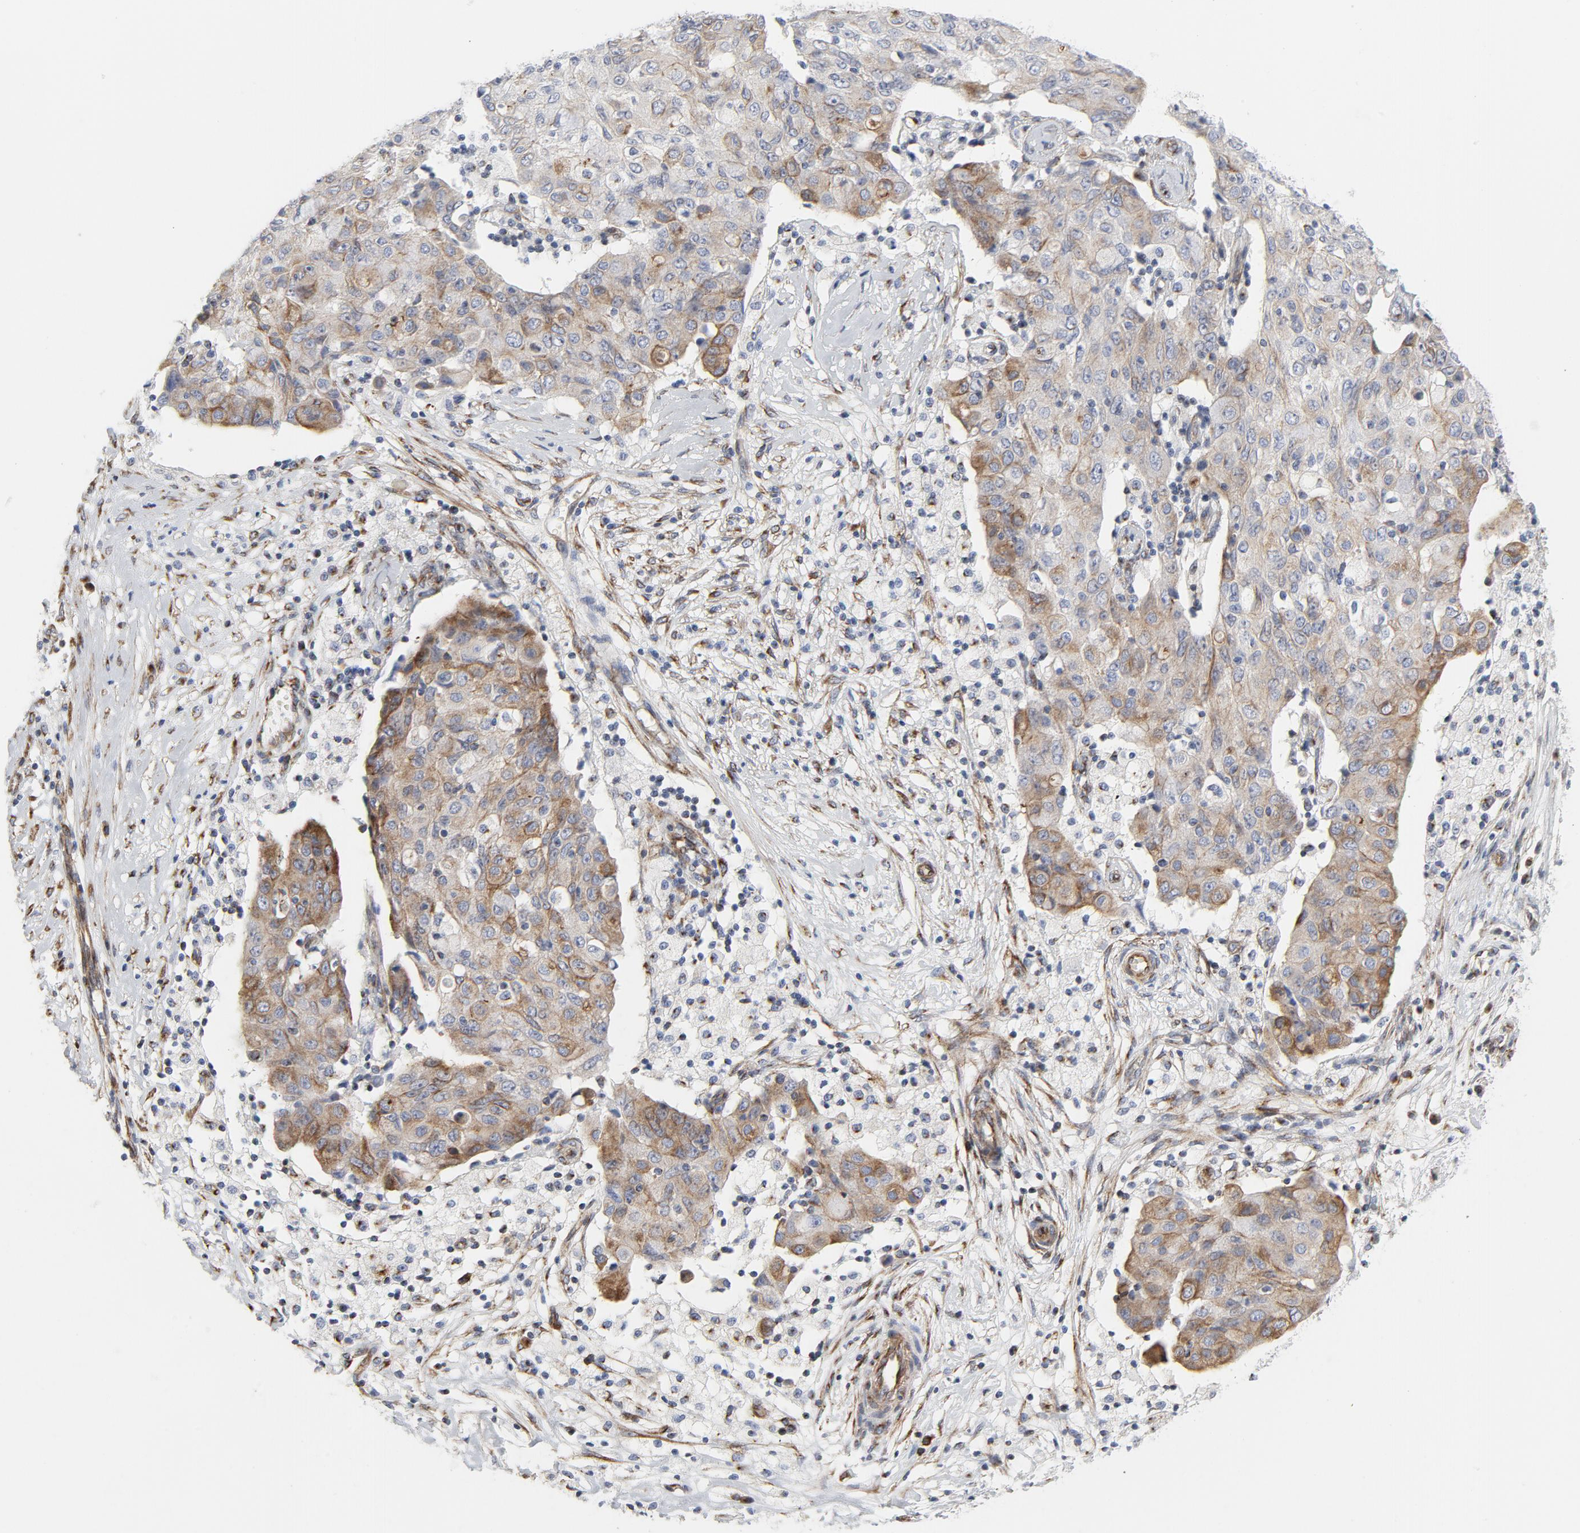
{"staining": {"intensity": "weak", "quantity": "25%-75%", "location": "cytoplasmic/membranous"}, "tissue": "ovarian cancer", "cell_type": "Tumor cells", "image_type": "cancer", "snomed": [{"axis": "morphology", "description": "Carcinoma, endometroid"}, {"axis": "topography", "description": "Ovary"}], "caption": "This image displays ovarian cancer (endometroid carcinoma) stained with immunohistochemistry (IHC) to label a protein in brown. The cytoplasmic/membranous of tumor cells show weak positivity for the protein. Nuclei are counter-stained blue.", "gene": "TUBB1", "patient": {"sex": "female", "age": 42}}